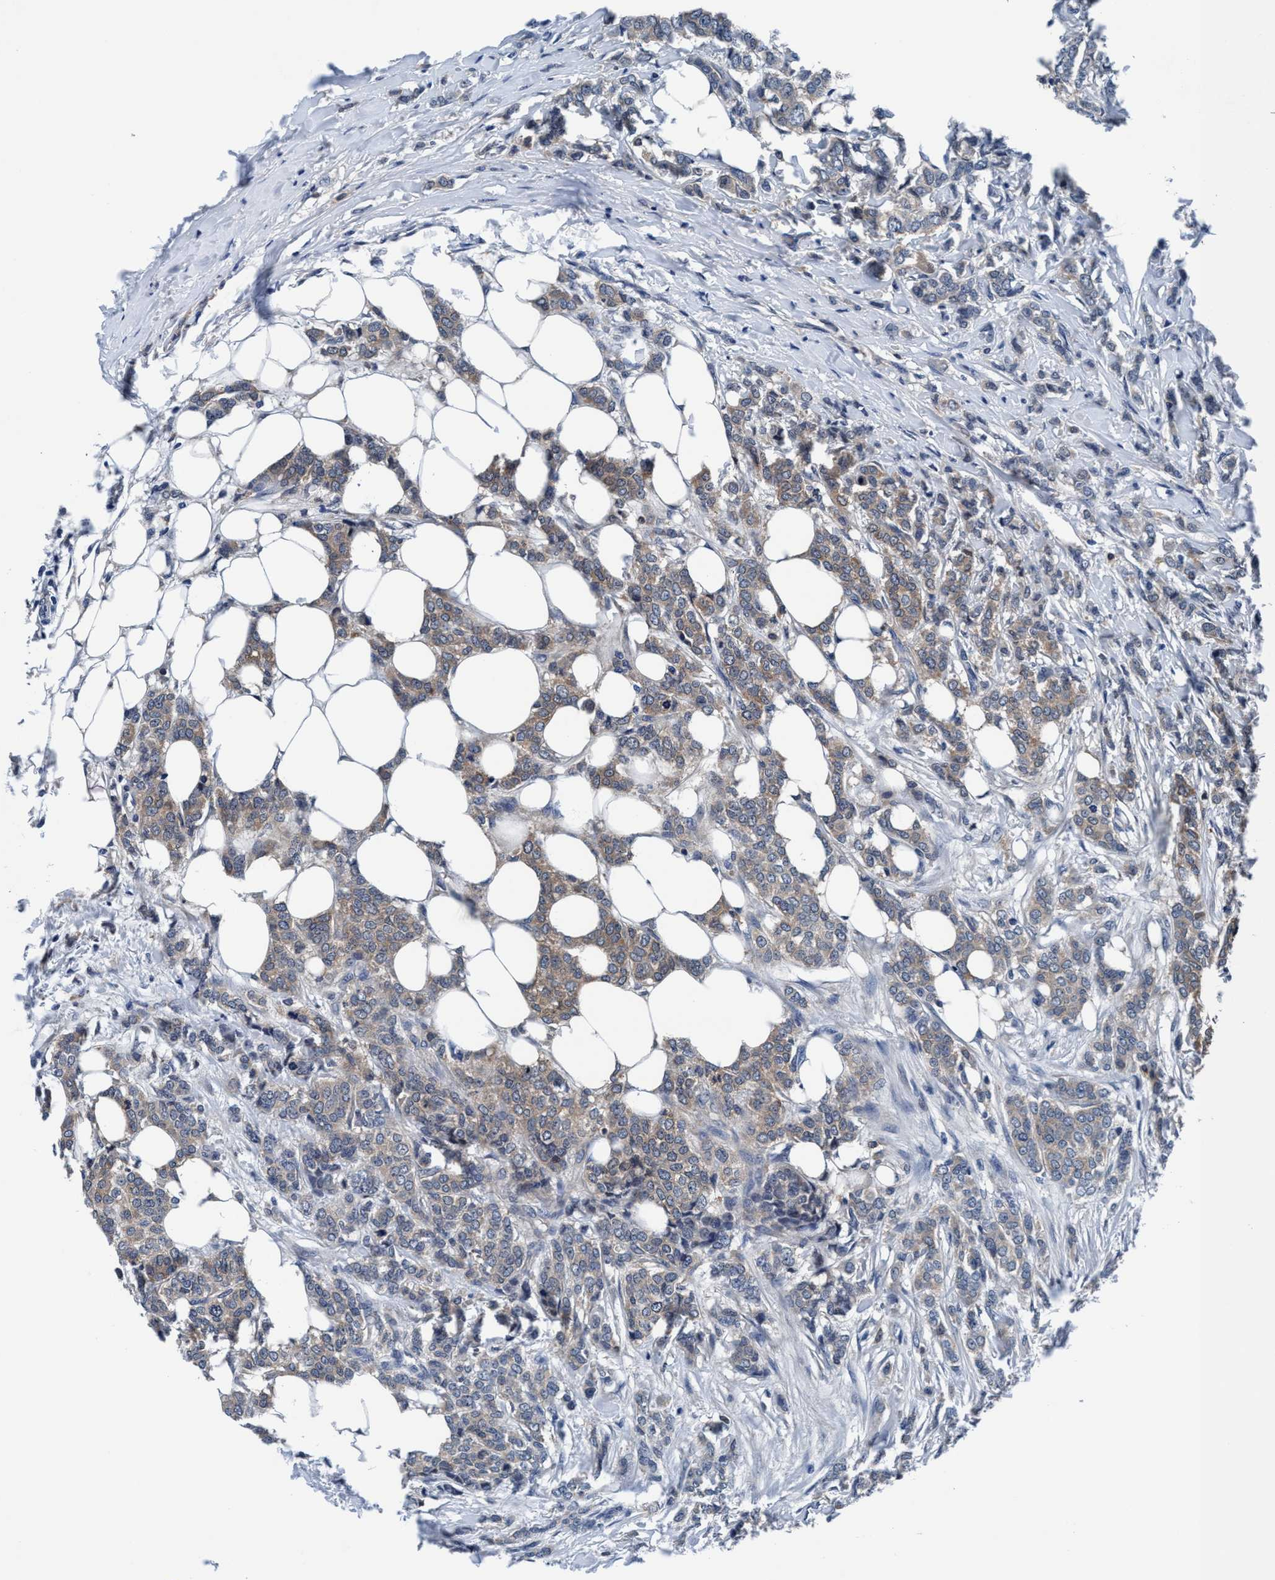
{"staining": {"intensity": "weak", "quantity": ">75%", "location": "cytoplasmic/membranous"}, "tissue": "breast cancer", "cell_type": "Tumor cells", "image_type": "cancer", "snomed": [{"axis": "morphology", "description": "Lobular carcinoma"}, {"axis": "topography", "description": "Skin"}, {"axis": "topography", "description": "Breast"}], "caption": "A brown stain shows weak cytoplasmic/membranous expression of a protein in human breast cancer tumor cells.", "gene": "TMEM94", "patient": {"sex": "female", "age": 46}}